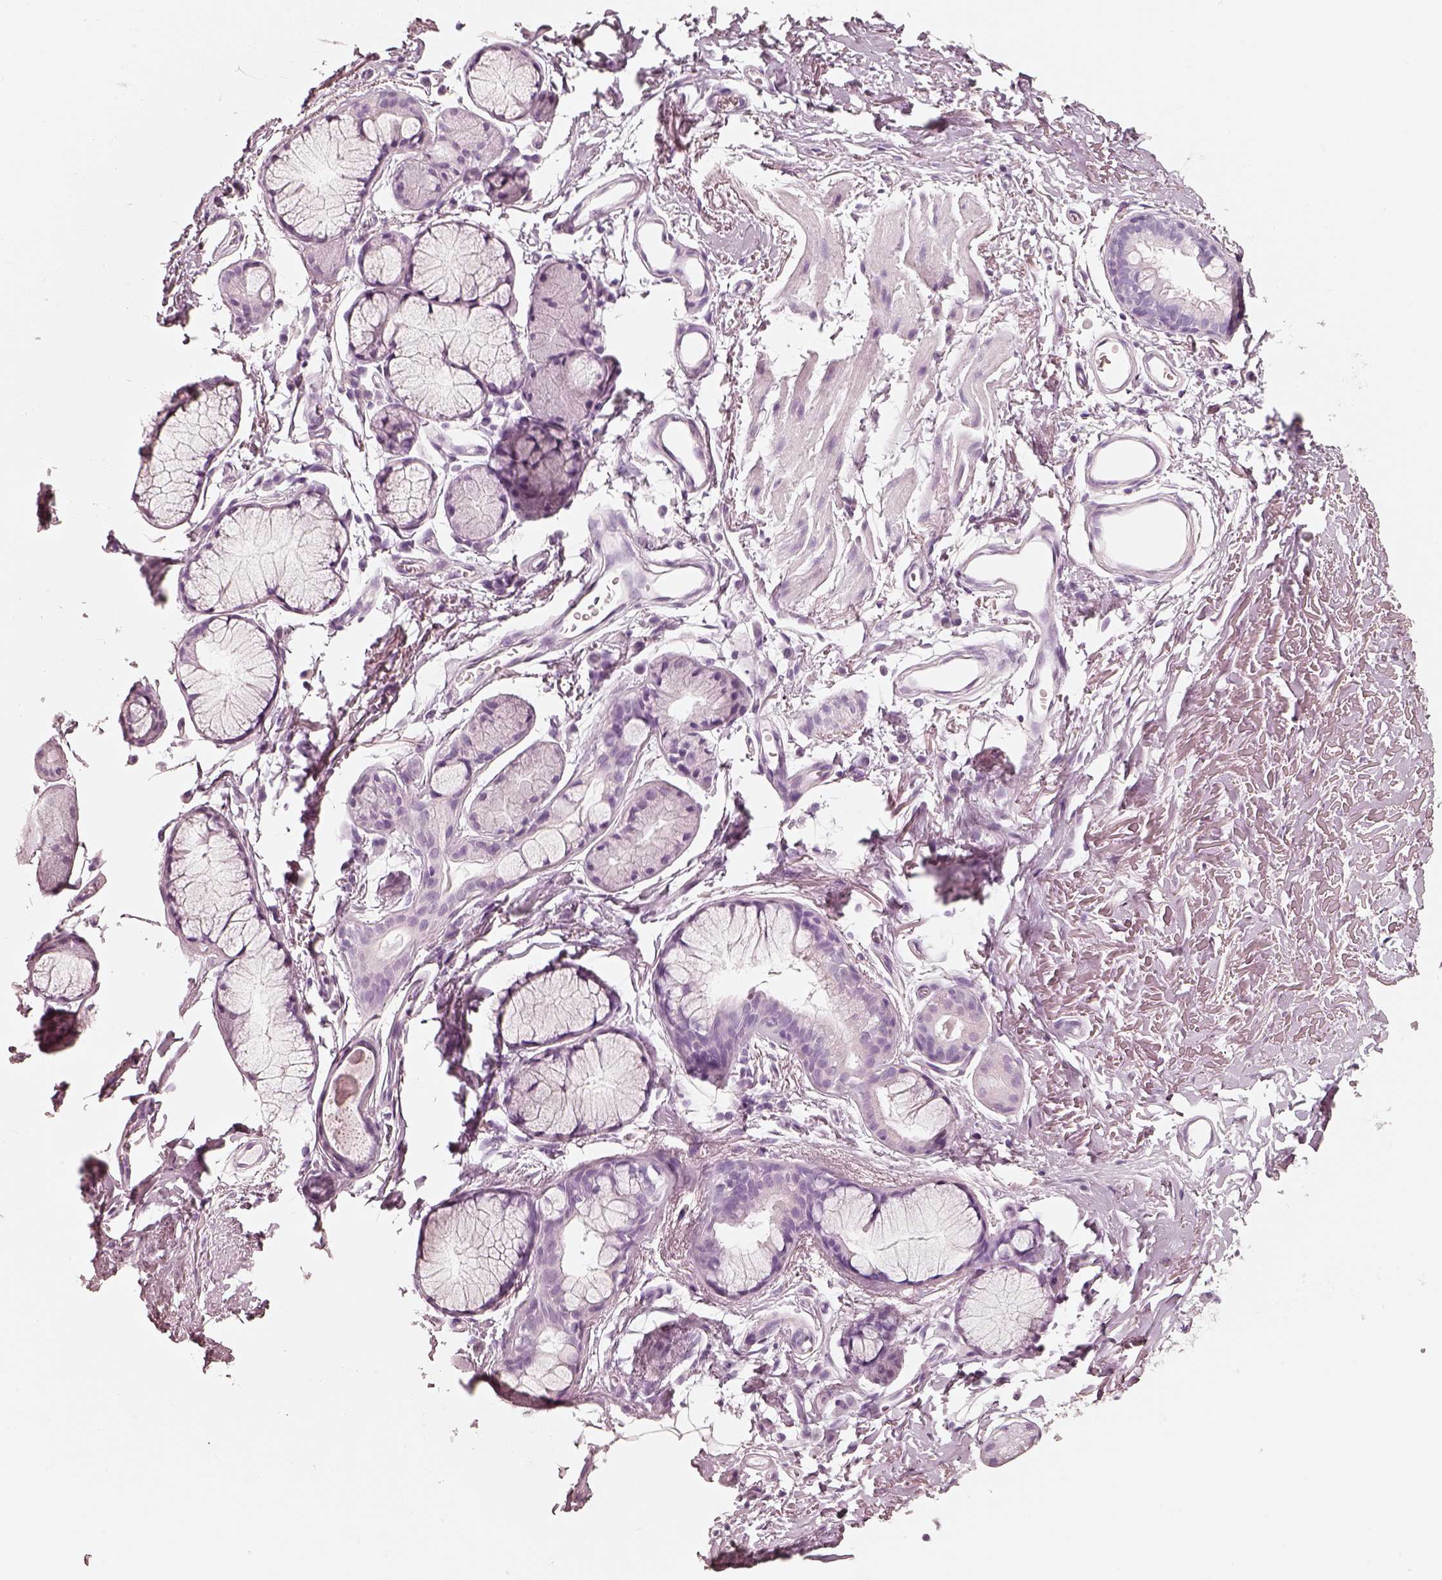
{"staining": {"intensity": "negative", "quantity": "none", "location": "none"}, "tissue": "soft tissue", "cell_type": "Fibroblasts", "image_type": "normal", "snomed": [{"axis": "morphology", "description": "Normal tissue, NOS"}, {"axis": "topography", "description": "Cartilage tissue"}, {"axis": "topography", "description": "Bronchus"}], "caption": "There is no significant staining in fibroblasts of soft tissue. (Immunohistochemistry (ihc), brightfield microscopy, high magnification).", "gene": "R3HDML", "patient": {"sex": "female", "age": 79}}